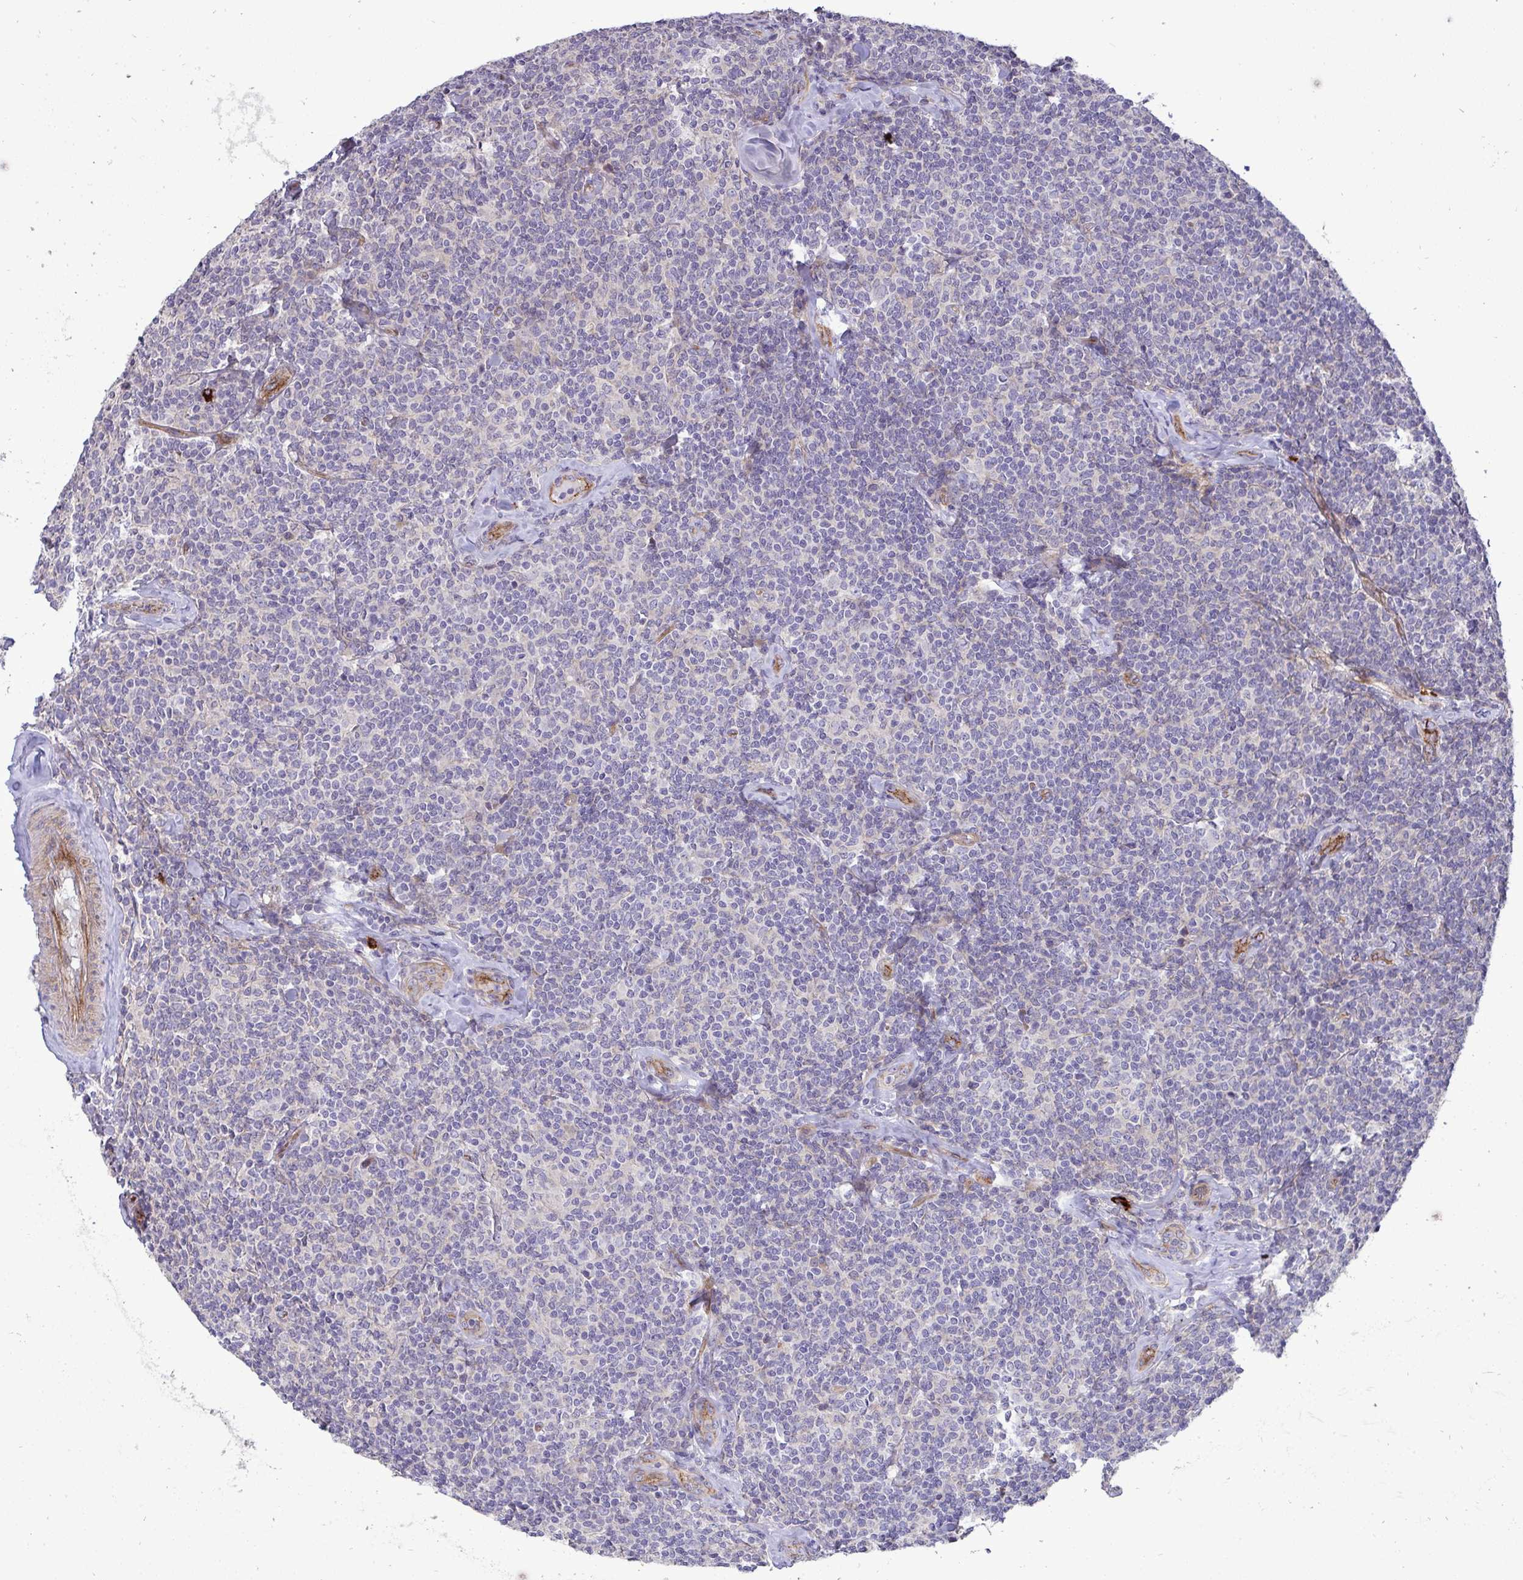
{"staining": {"intensity": "negative", "quantity": "none", "location": "none"}, "tissue": "lymphoma", "cell_type": "Tumor cells", "image_type": "cancer", "snomed": [{"axis": "morphology", "description": "Malignant lymphoma, non-Hodgkin's type, Low grade"}, {"axis": "topography", "description": "Lymph node"}], "caption": "IHC of human lymphoma demonstrates no expression in tumor cells.", "gene": "SH2D1B", "patient": {"sex": "female", "age": 56}}